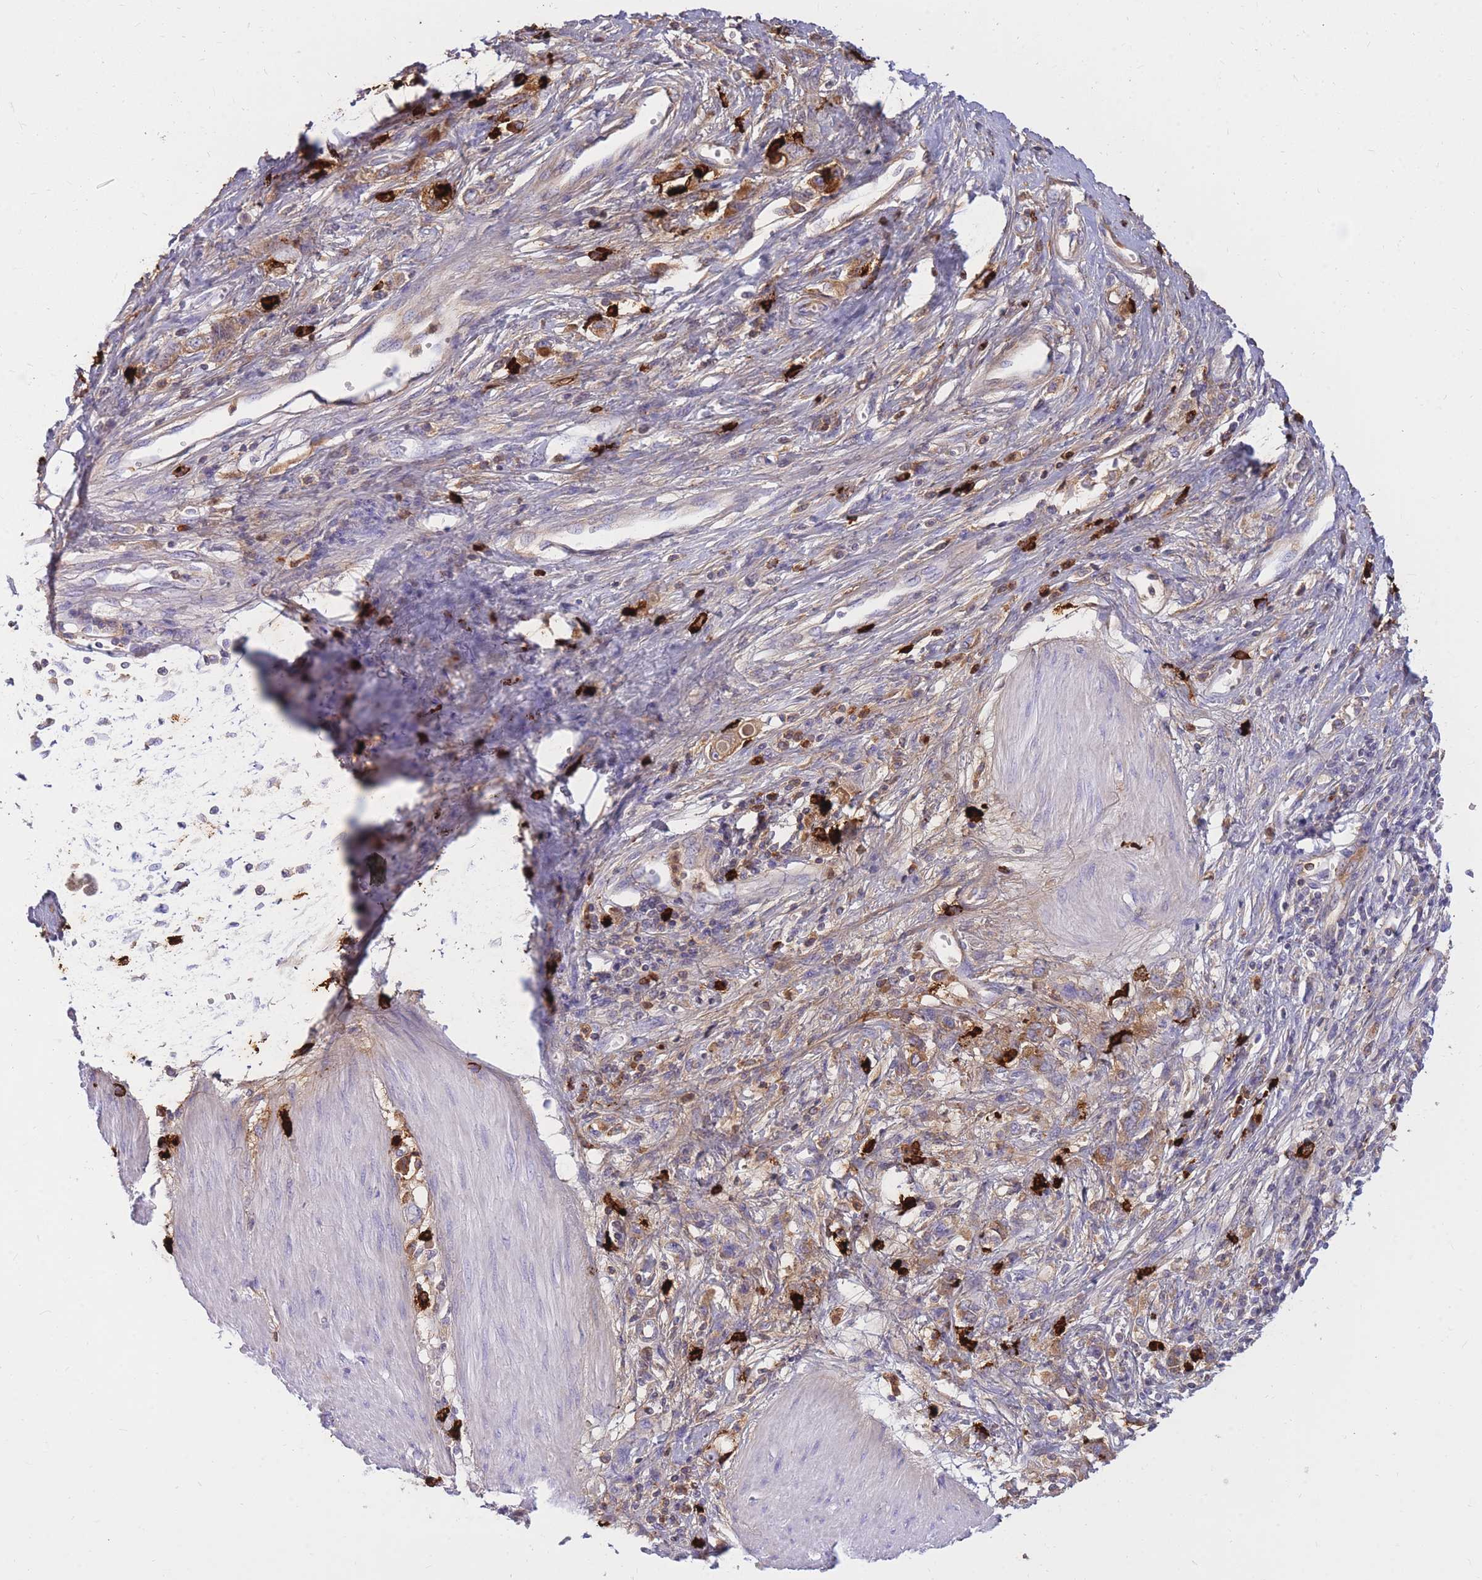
{"staining": {"intensity": "moderate", "quantity": ">75%", "location": "cytoplasmic/membranous"}, "tissue": "stomach cancer", "cell_type": "Tumor cells", "image_type": "cancer", "snomed": [{"axis": "morphology", "description": "Adenocarcinoma, NOS"}, {"axis": "topography", "description": "Stomach"}], "caption": "Immunohistochemistry micrograph of neoplastic tissue: stomach cancer stained using immunohistochemistry (IHC) exhibits medium levels of moderate protein expression localized specifically in the cytoplasmic/membranous of tumor cells, appearing as a cytoplasmic/membranous brown color.", "gene": "TPSAB1", "patient": {"sex": "female", "age": 76}}